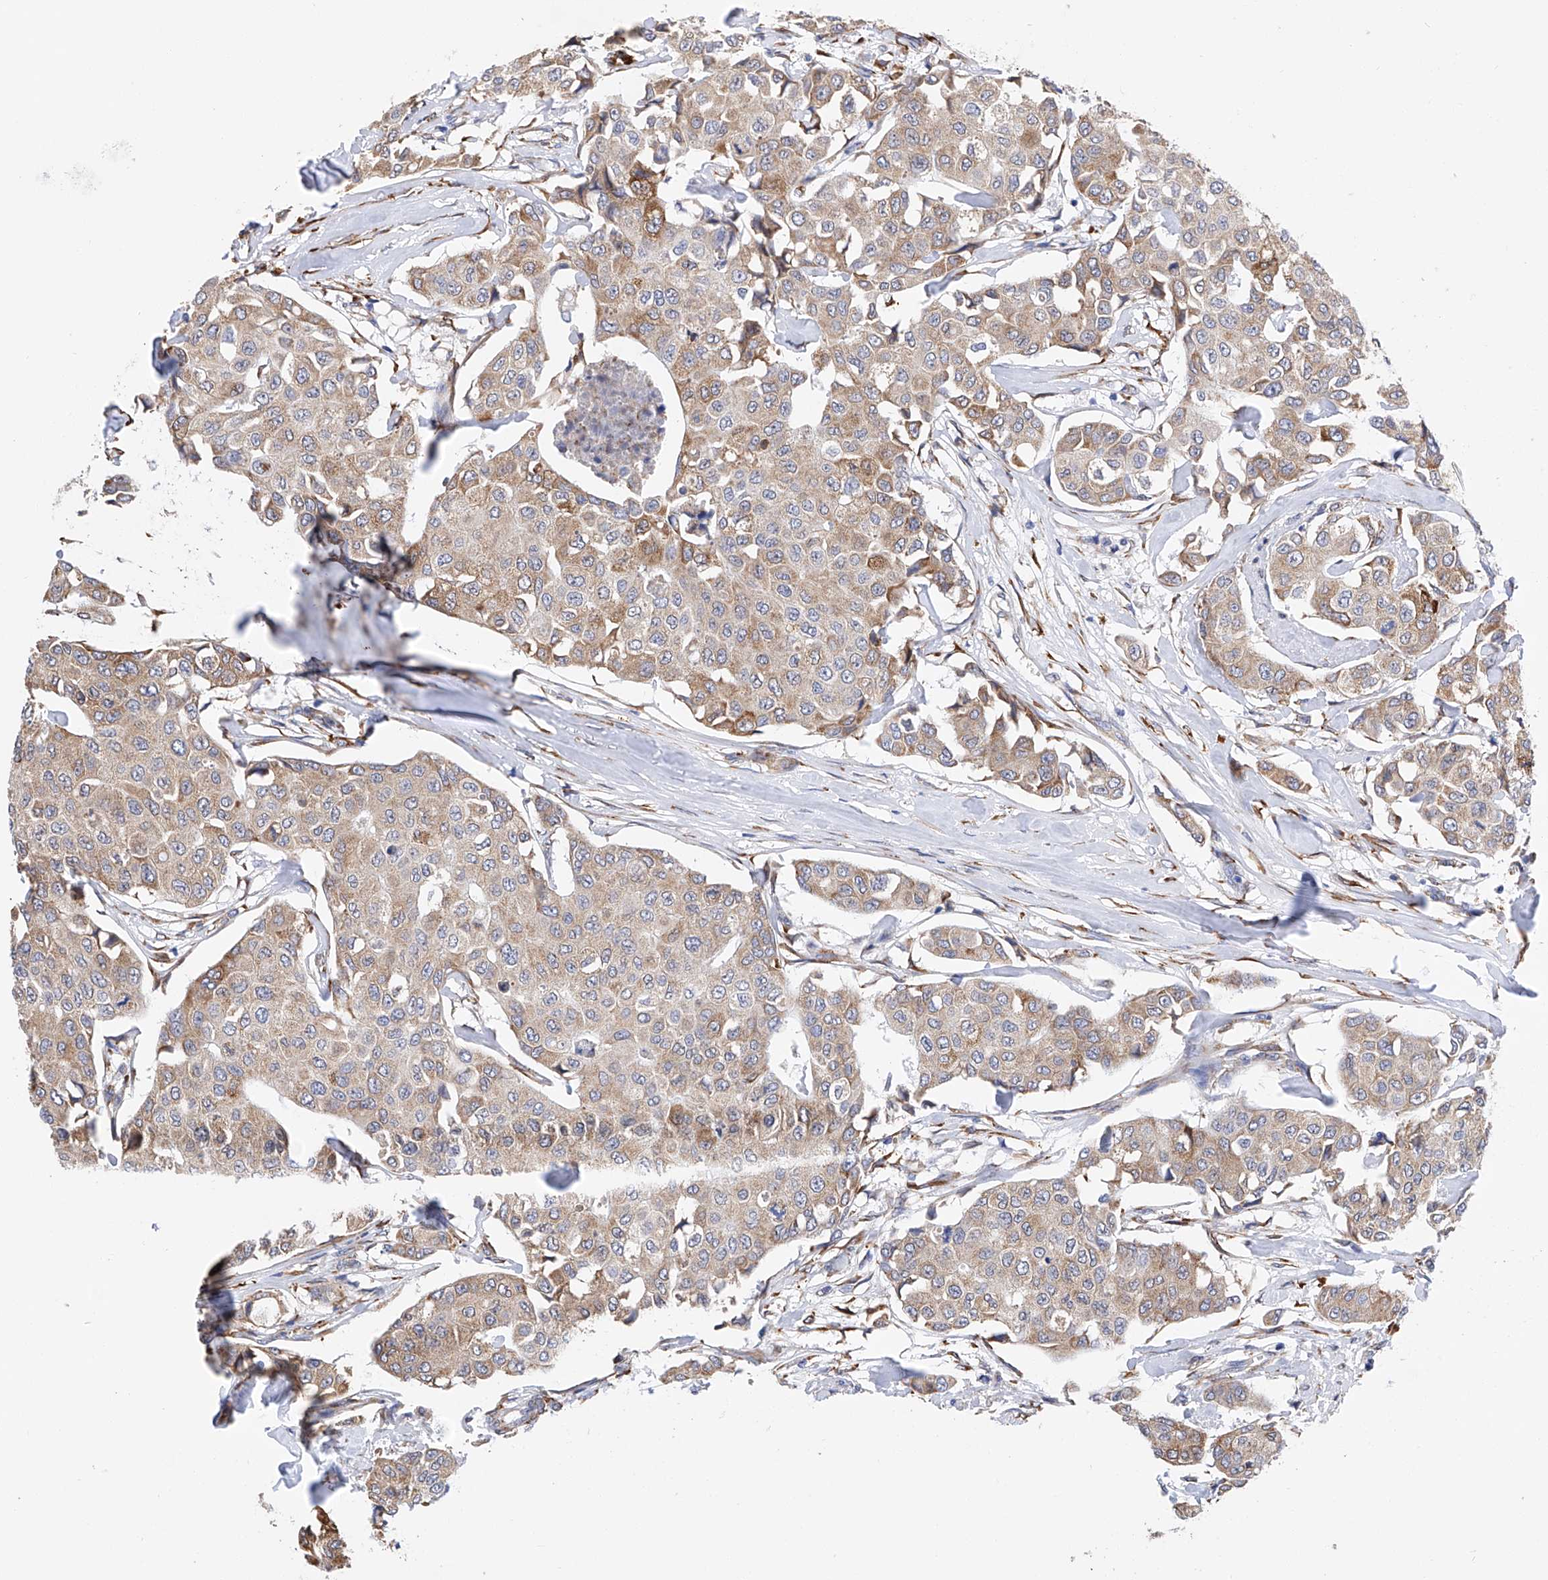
{"staining": {"intensity": "moderate", "quantity": "25%-75%", "location": "cytoplasmic/membranous"}, "tissue": "breast cancer", "cell_type": "Tumor cells", "image_type": "cancer", "snomed": [{"axis": "morphology", "description": "Duct carcinoma"}, {"axis": "topography", "description": "Breast"}], "caption": "A medium amount of moderate cytoplasmic/membranous positivity is identified in approximately 25%-75% of tumor cells in breast cancer tissue. The staining was performed using DAB to visualize the protein expression in brown, while the nuclei were stained in blue with hematoxylin (Magnification: 20x).", "gene": "PDIA5", "patient": {"sex": "female", "age": 80}}